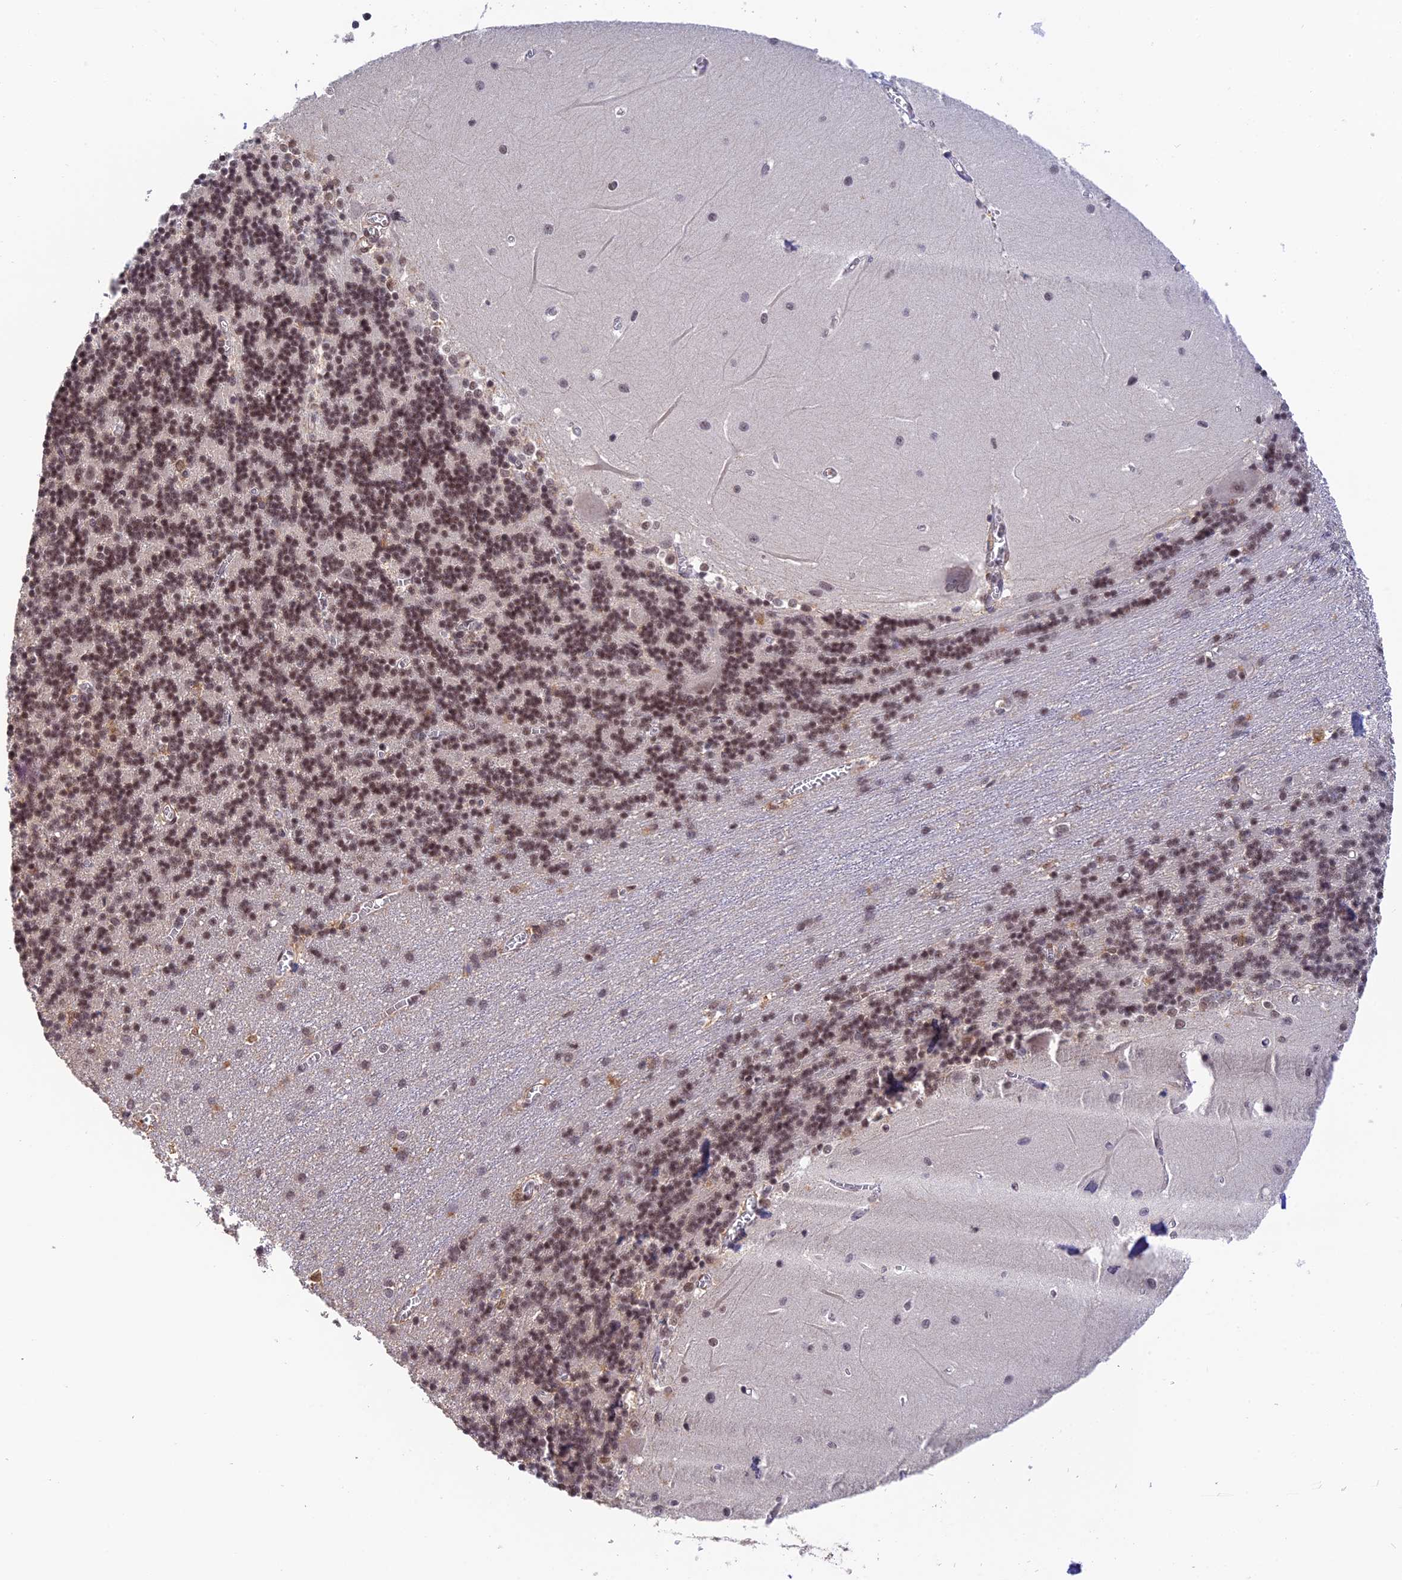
{"staining": {"intensity": "moderate", "quantity": "25%-75%", "location": "nuclear"}, "tissue": "cerebellum", "cell_type": "Cells in granular layer", "image_type": "normal", "snomed": [{"axis": "morphology", "description": "Normal tissue, NOS"}, {"axis": "topography", "description": "Cerebellum"}], "caption": "Immunohistochemical staining of normal human cerebellum shows moderate nuclear protein staining in about 25%-75% of cells in granular layer.", "gene": "THAP11", "patient": {"sex": "male", "age": 37}}